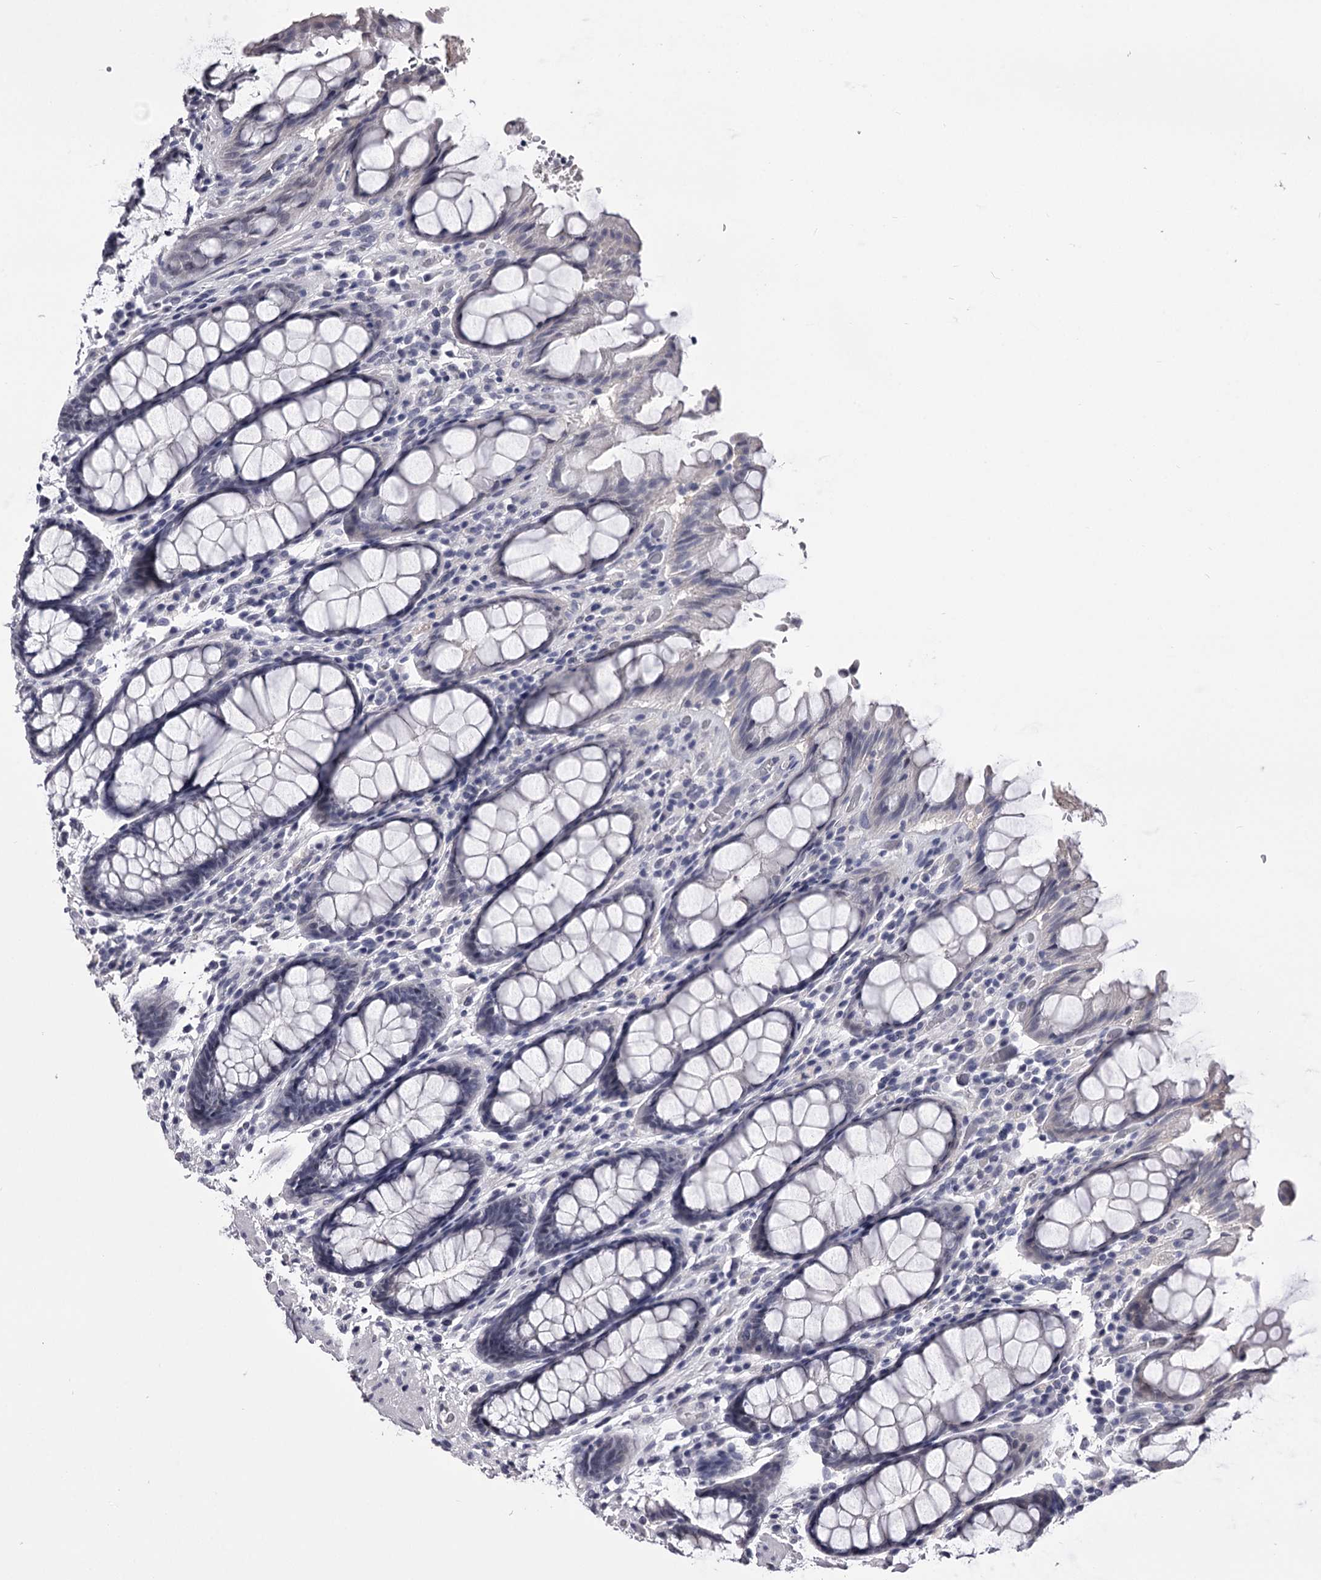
{"staining": {"intensity": "negative", "quantity": "none", "location": "none"}, "tissue": "rectum", "cell_type": "Glandular cells", "image_type": "normal", "snomed": [{"axis": "morphology", "description": "Normal tissue, NOS"}, {"axis": "topography", "description": "Rectum"}], "caption": "The photomicrograph displays no significant expression in glandular cells of rectum. The staining was performed using DAB (3,3'-diaminobenzidine) to visualize the protein expression in brown, while the nuclei were stained in blue with hematoxylin (Magnification: 20x).", "gene": "OVOL2", "patient": {"sex": "male", "age": 64}}